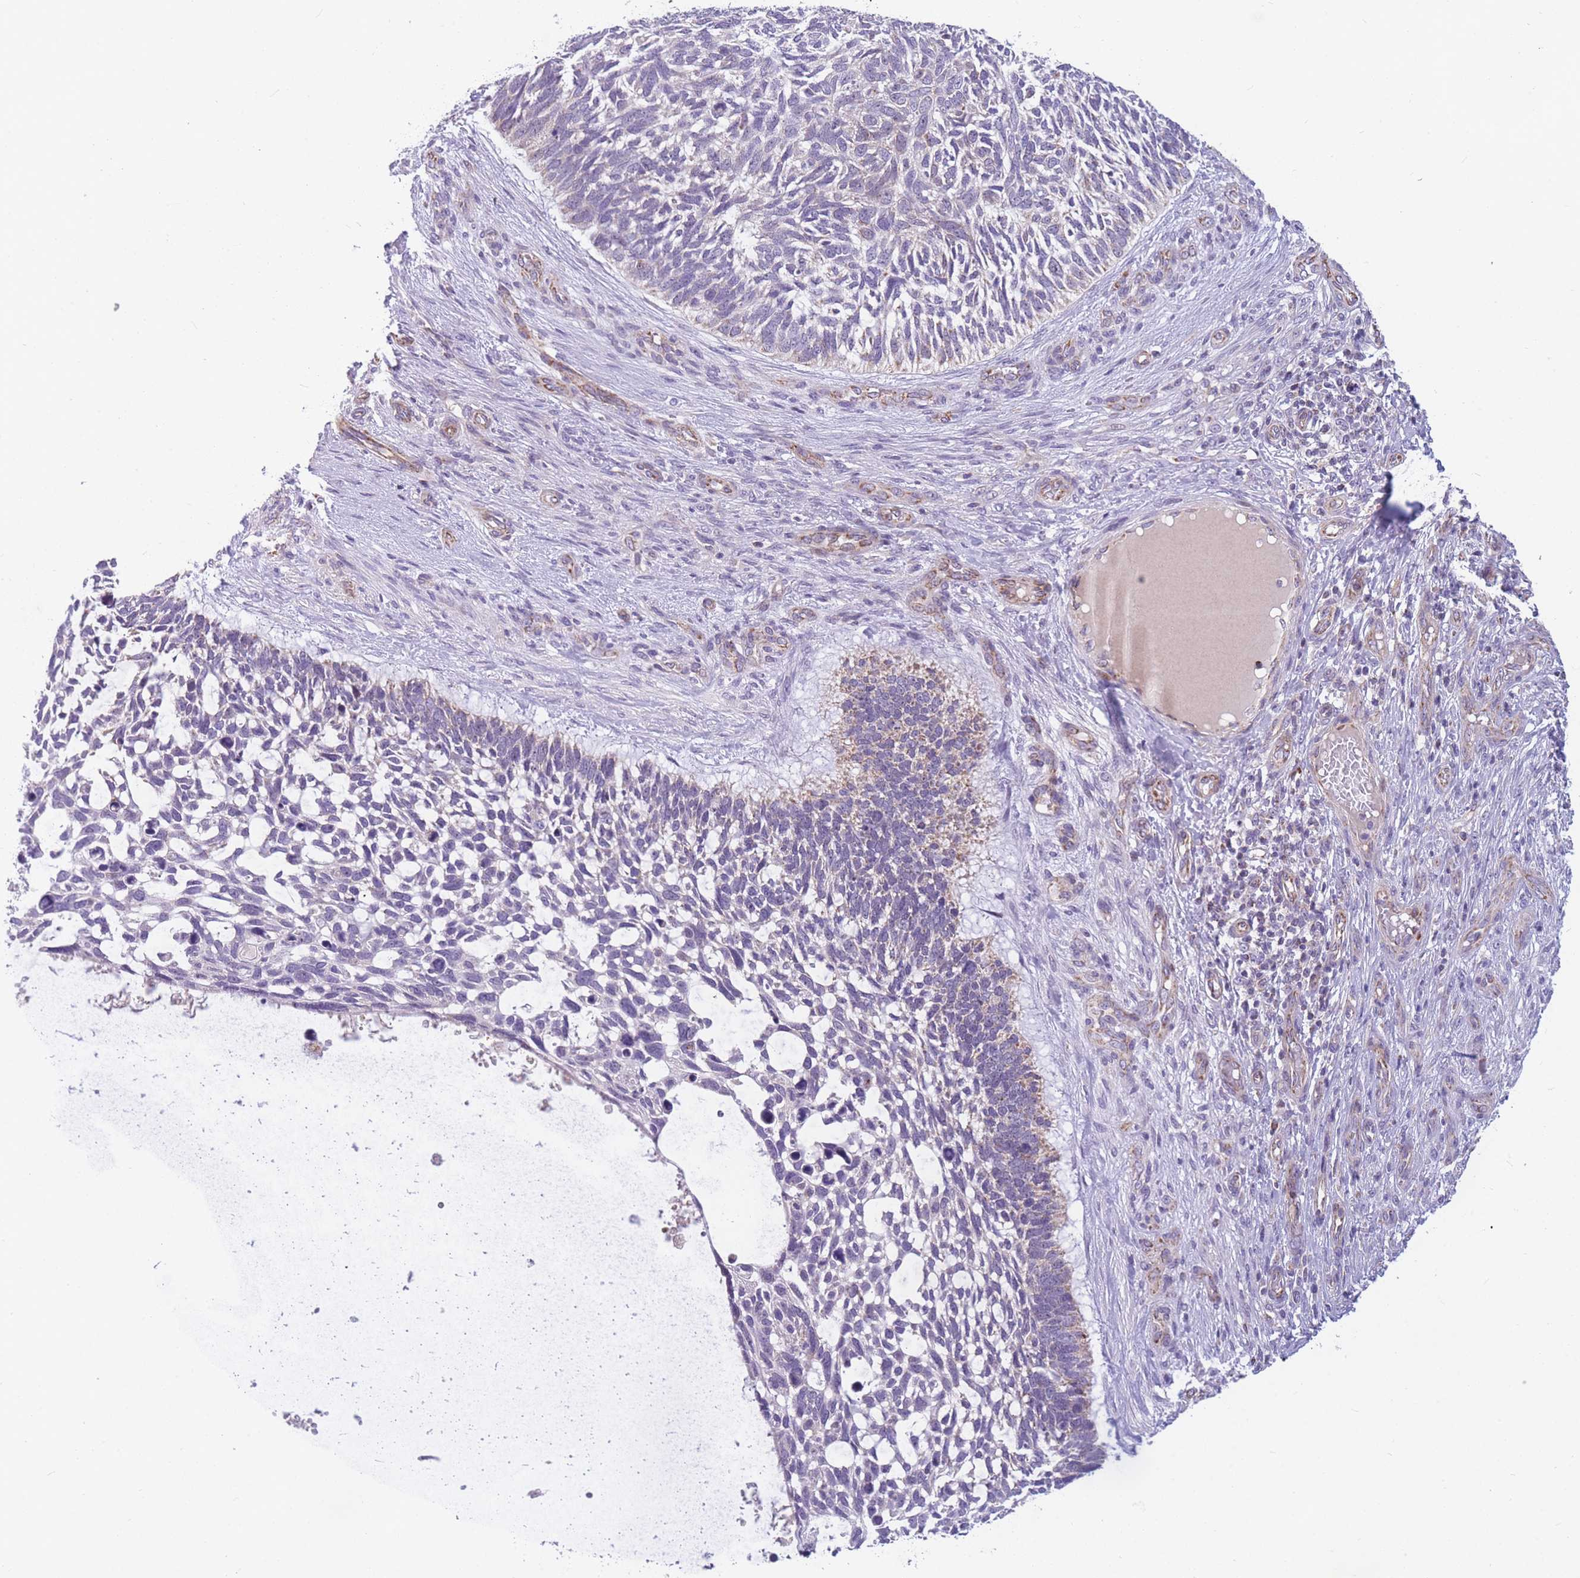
{"staining": {"intensity": "negative", "quantity": "none", "location": "none"}, "tissue": "skin cancer", "cell_type": "Tumor cells", "image_type": "cancer", "snomed": [{"axis": "morphology", "description": "Basal cell carcinoma"}, {"axis": "topography", "description": "Skin"}], "caption": "An image of skin basal cell carcinoma stained for a protein exhibits no brown staining in tumor cells.", "gene": "DDX49", "patient": {"sex": "male", "age": 88}}